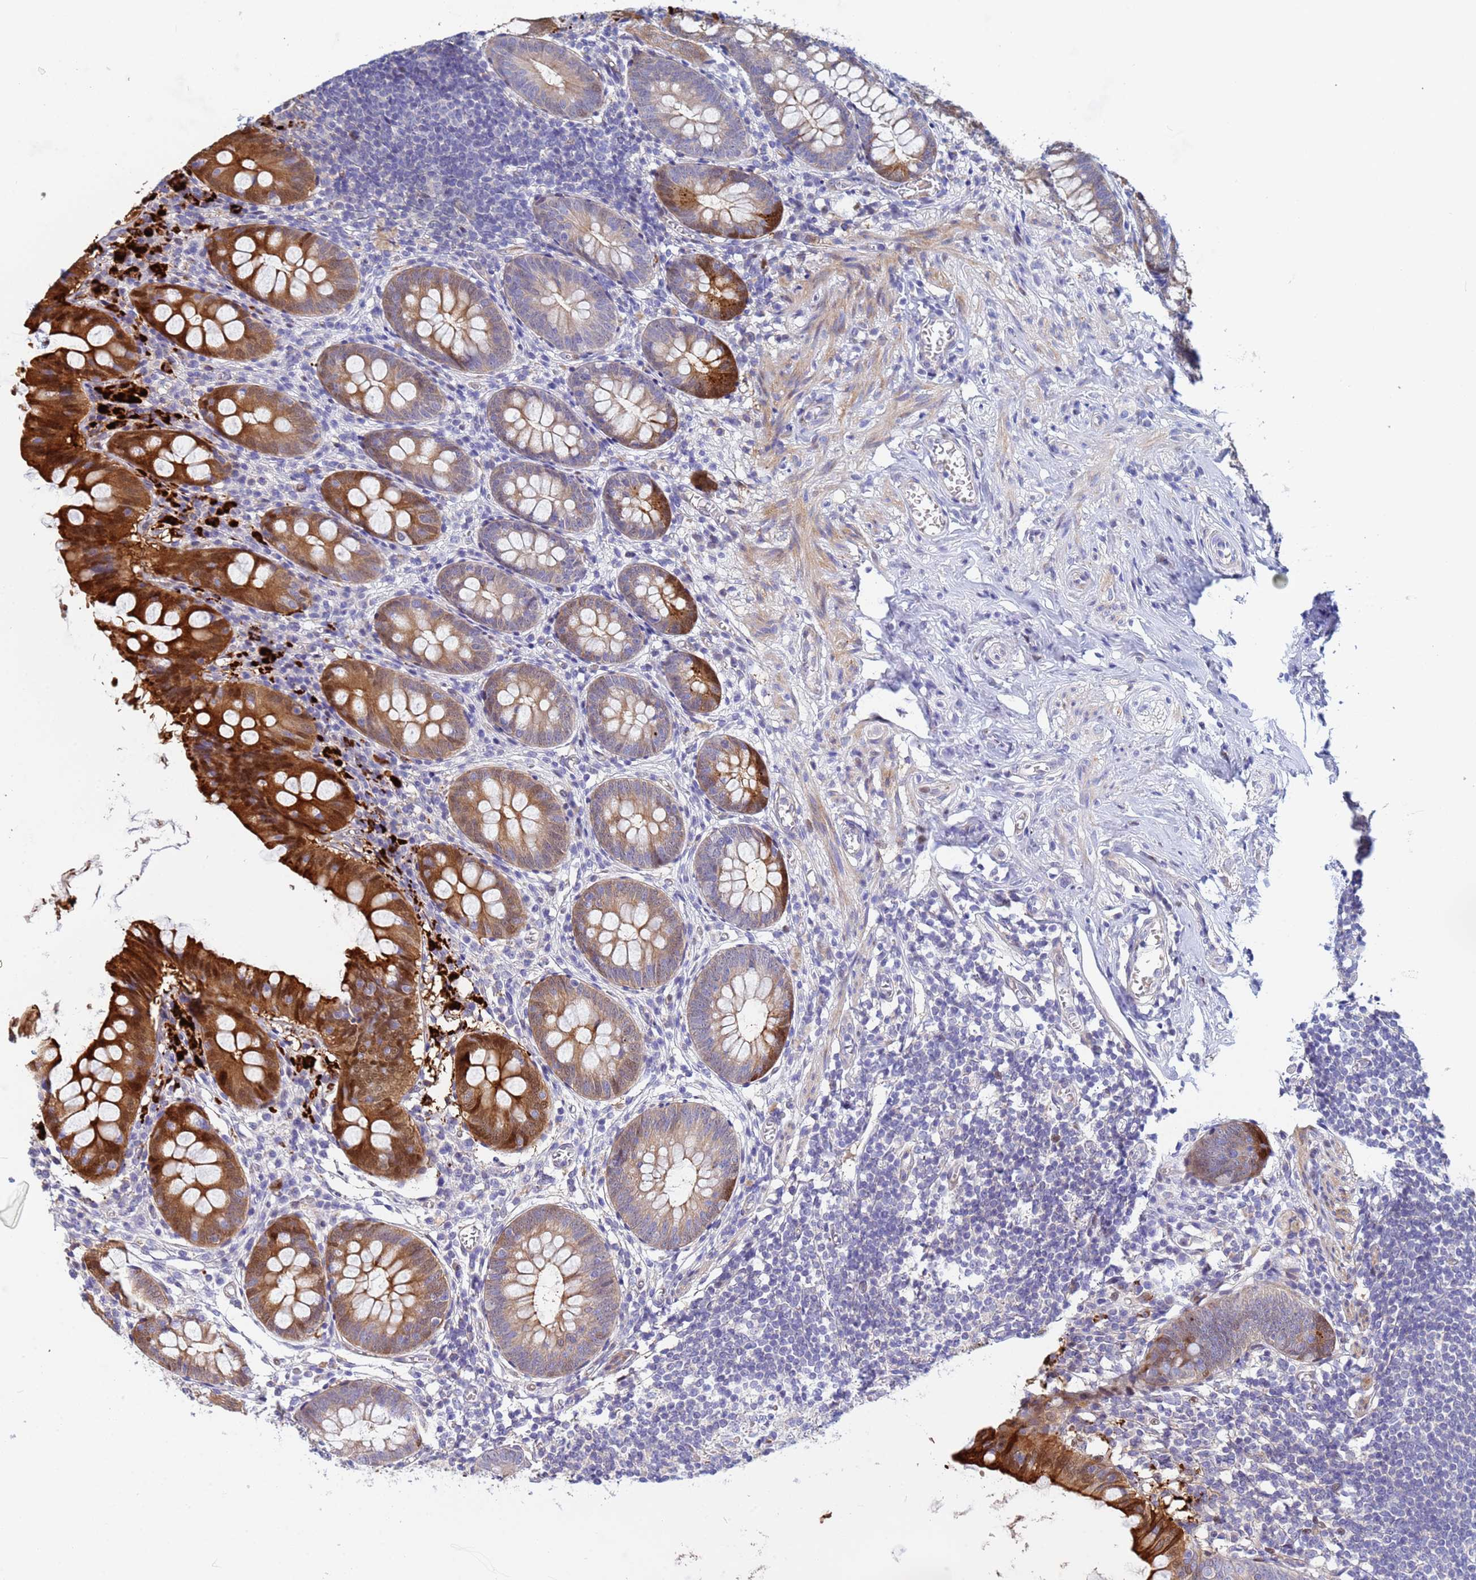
{"staining": {"intensity": "strong", "quantity": "25%-75%", "location": "cytoplasmic/membranous"}, "tissue": "appendix", "cell_type": "Glandular cells", "image_type": "normal", "snomed": [{"axis": "morphology", "description": "Normal tissue, NOS"}, {"axis": "topography", "description": "Appendix"}], "caption": "A brown stain shows strong cytoplasmic/membranous positivity of a protein in glandular cells of normal appendix.", "gene": "PPP6R1", "patient": {"sex": "female", "age": 51}}